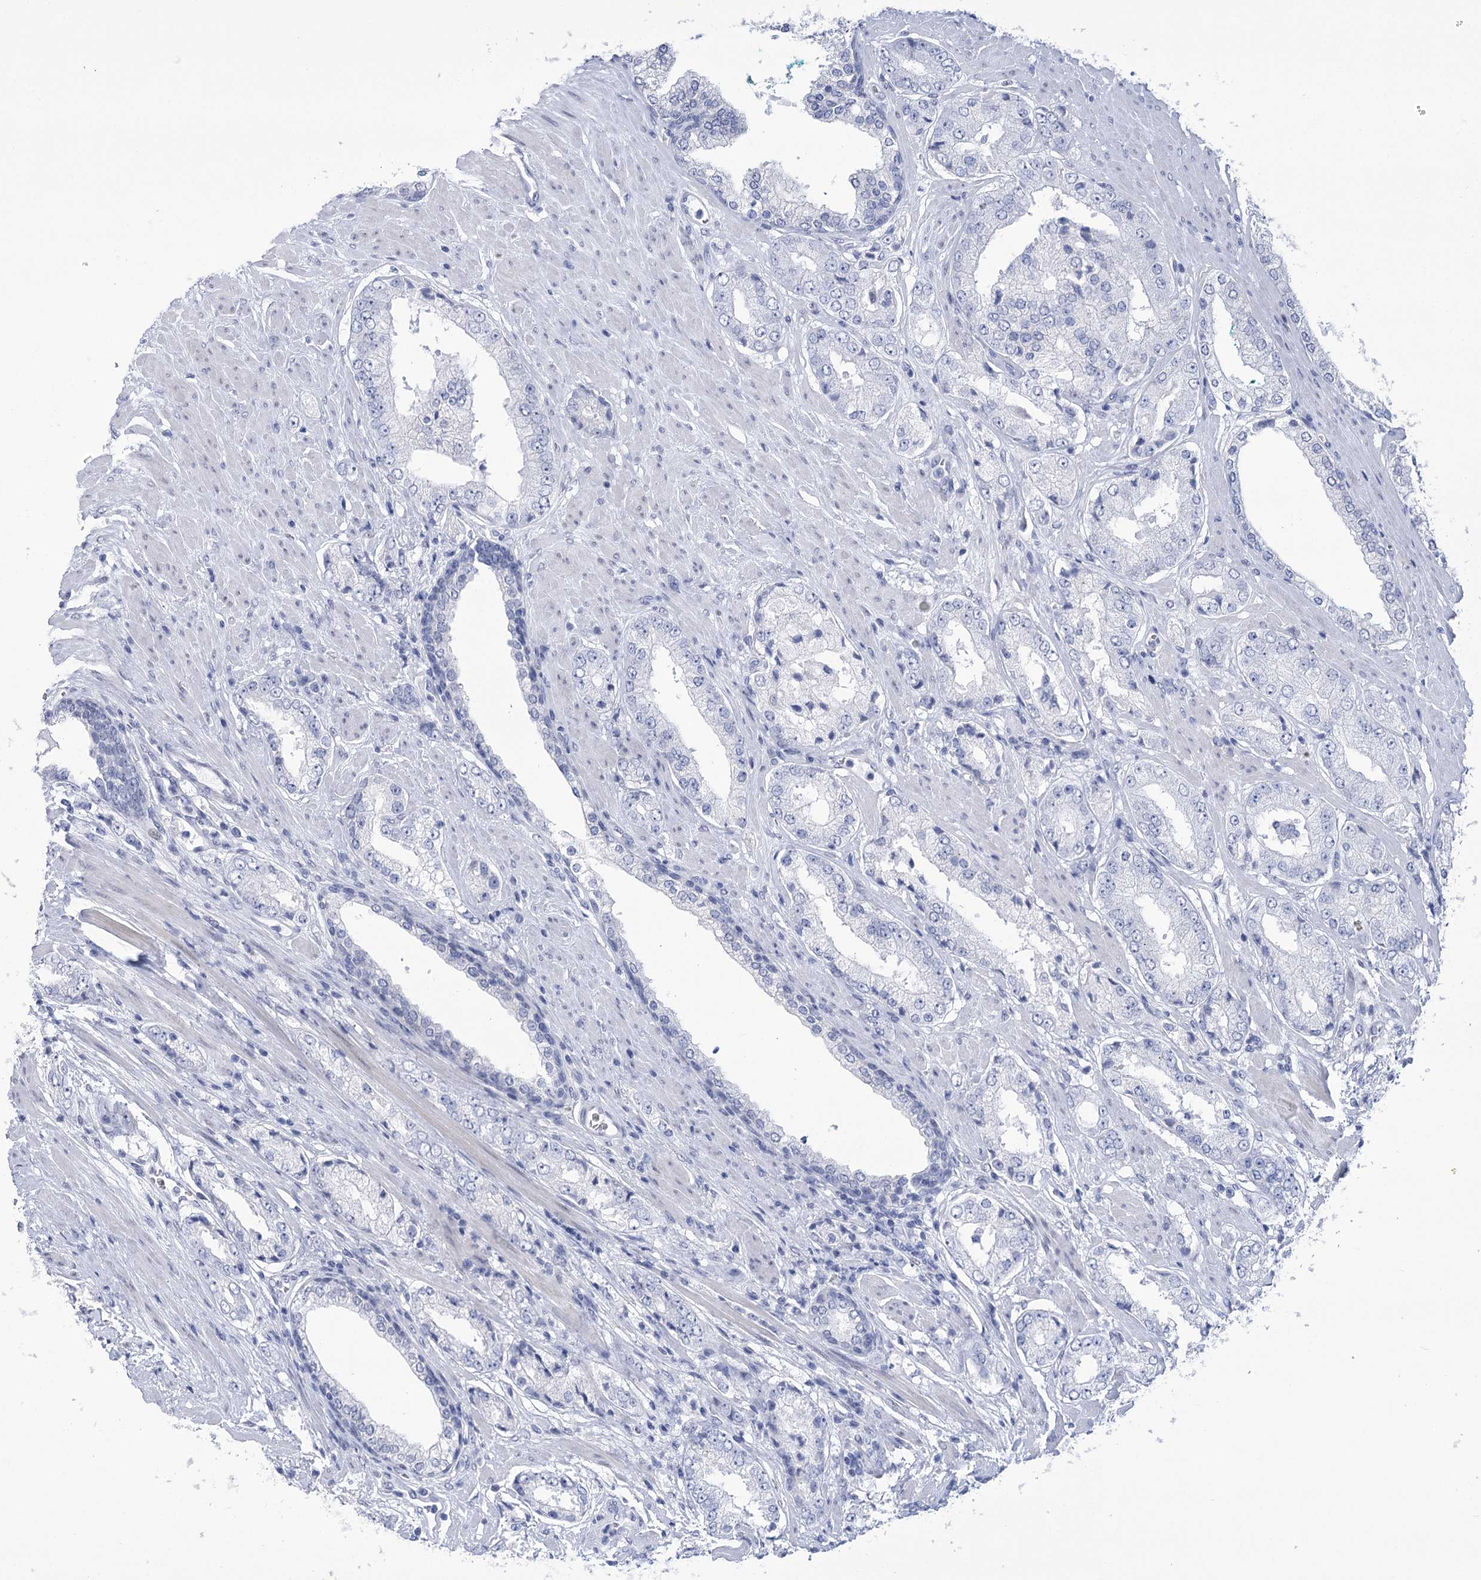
{"staining": {"intensity": "negative", "quantity": "none", "location": "none"}, "tissue": "prostate cancer", "cell_type": "Tumor cells", "image_type": "cancer", "snomed": [{"axis": "morphology", "description": "Adenocarcinoma, Low grade"}, {"axis": "topography", "description": "Prostate"}], "caption": "Tumor cells are negative for brown protein staining in prostate cancer (low-grade adenocarcinoma).", "gene": "HORMAD1", "patient": {"sex": "male", "age": 67}}